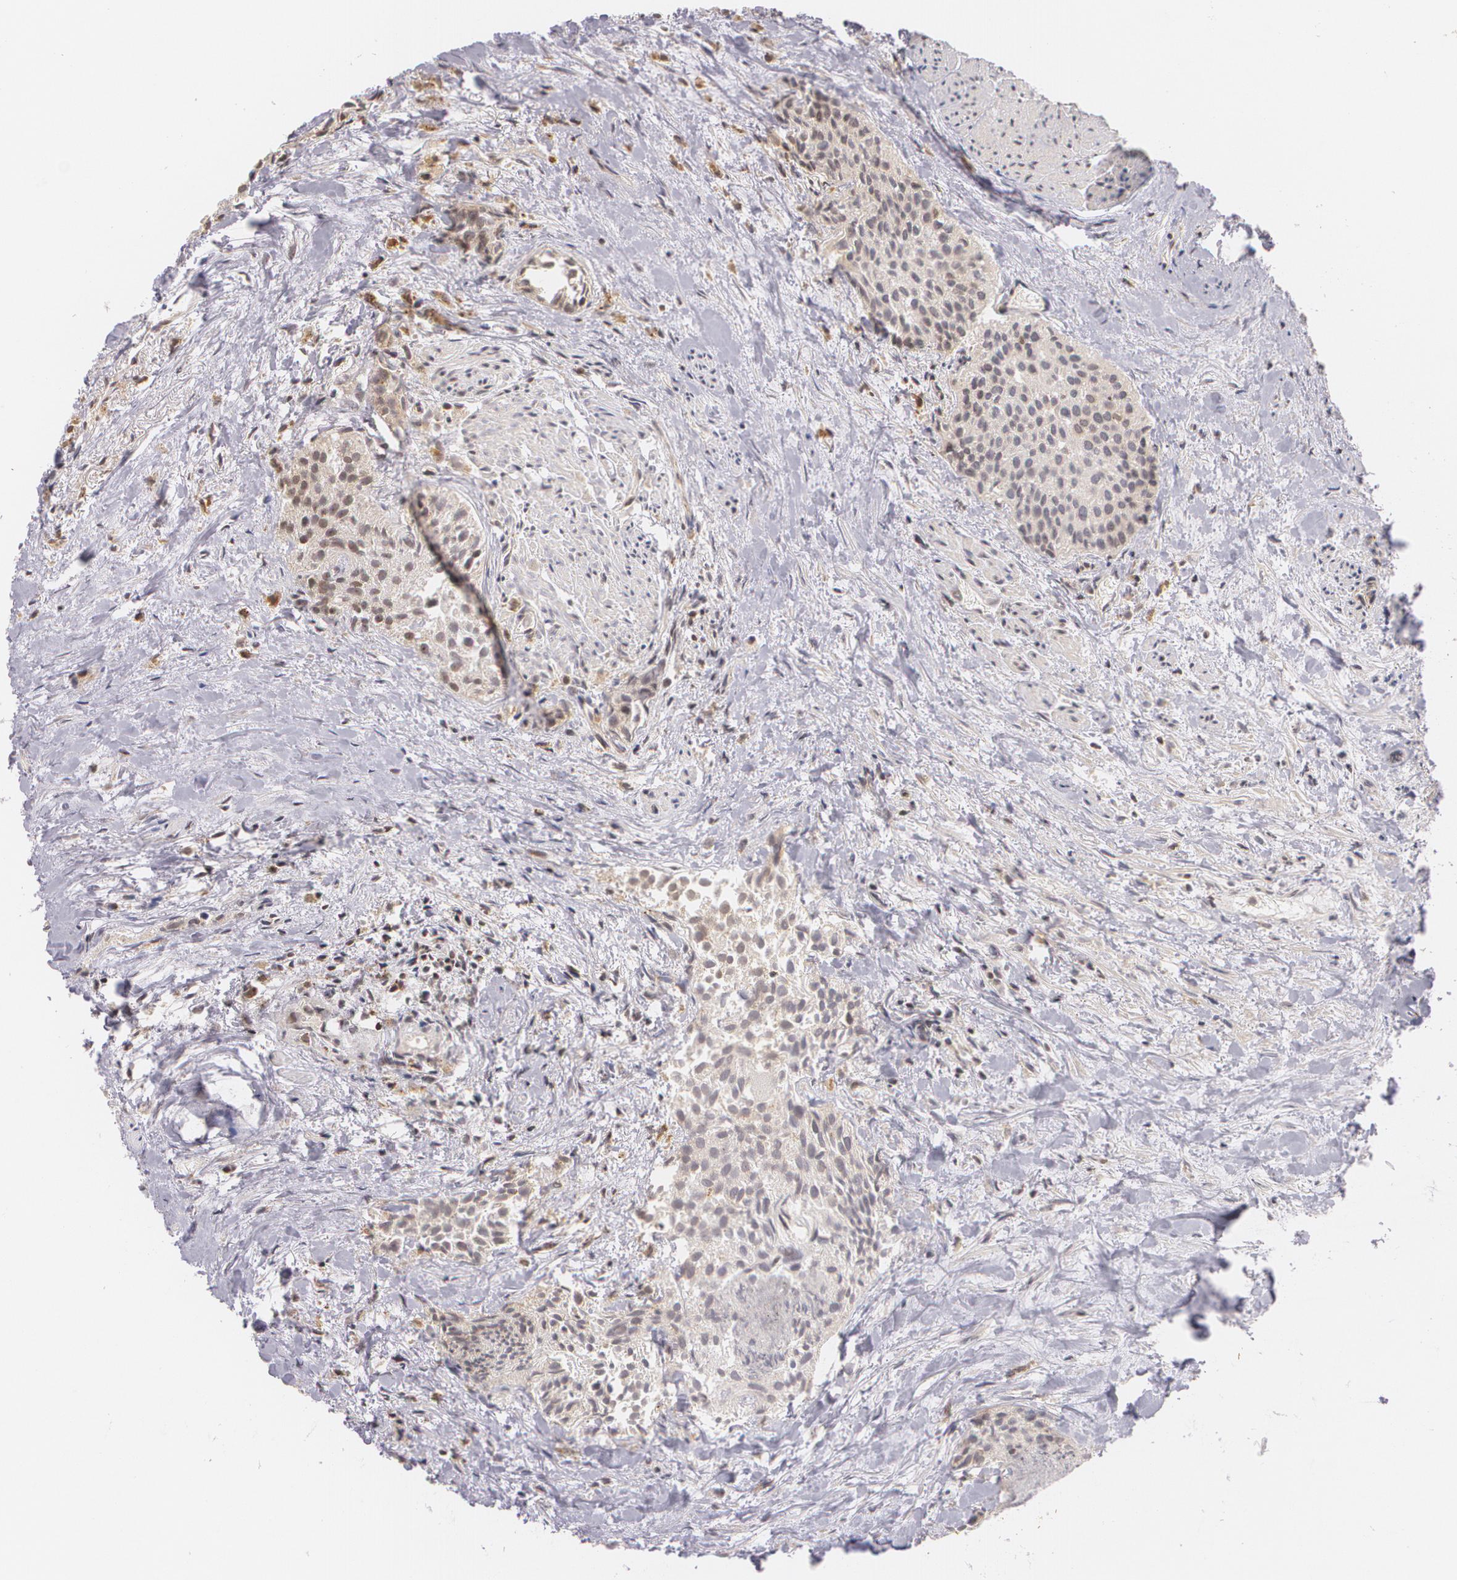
{"staining": {"intensity": "weak", "quantity": "25%-75%", "location": "cytoplasmic/membranous"}, "tissue": "urothelial cancer", "cell_type": "Tumor cells", "image_type": "cancer", "snomed": [{"axis": "morphology", "description": "Urothelial carcinoma, High grade"}, {"axis": "topography", "description": "Urinary bladder"}], "caption": "Weak cytoplasmic/membranous expression for a protein is seen in about 25%-75% of tumor cells of urothelial cancer using IHC.", "gene": "VAV3", "patient": {"sex": "female", "age": 78}}